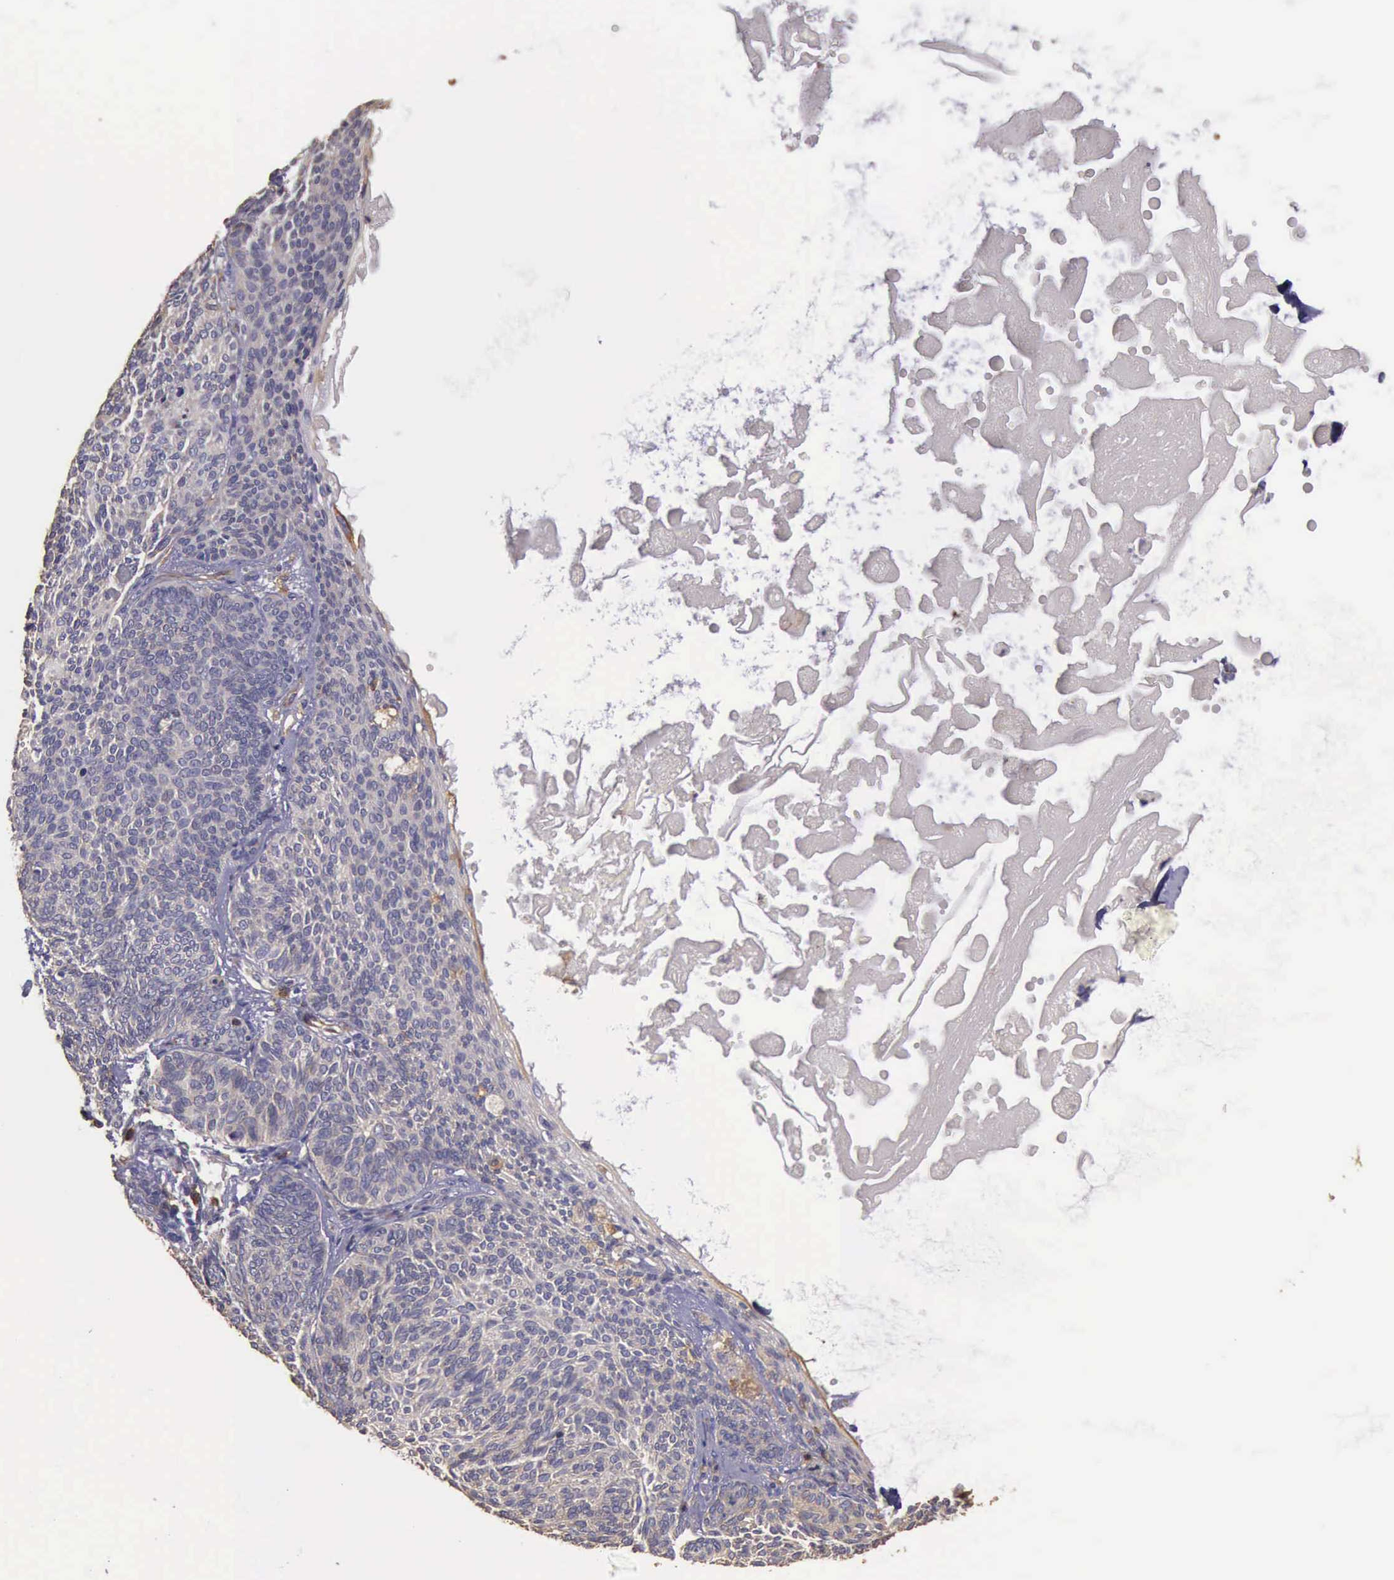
{"staining": {"intensity": "weak", "quantity": "<25%", "location": "cytoplasmic/membranous"}, "tissue": "skin cancer", "cell_type": "Tumor cells", "image_type": "cancer", "snomed": [{"axis": "morphology", "description": "Basal cell carcinoma"}, {"axis": "topography", "description": "Skin"}], "caption": "Immunohistochemistry (IHC) micrograph of neoplastic tissue: skin basal cell carcinoma stained with DAB (3,3'-diaminobenzidine) demonstrates no significant protein staining in tumor cells.", "gene": "ARHGAP4", "patient": {"sex": "male", "age": 84}}